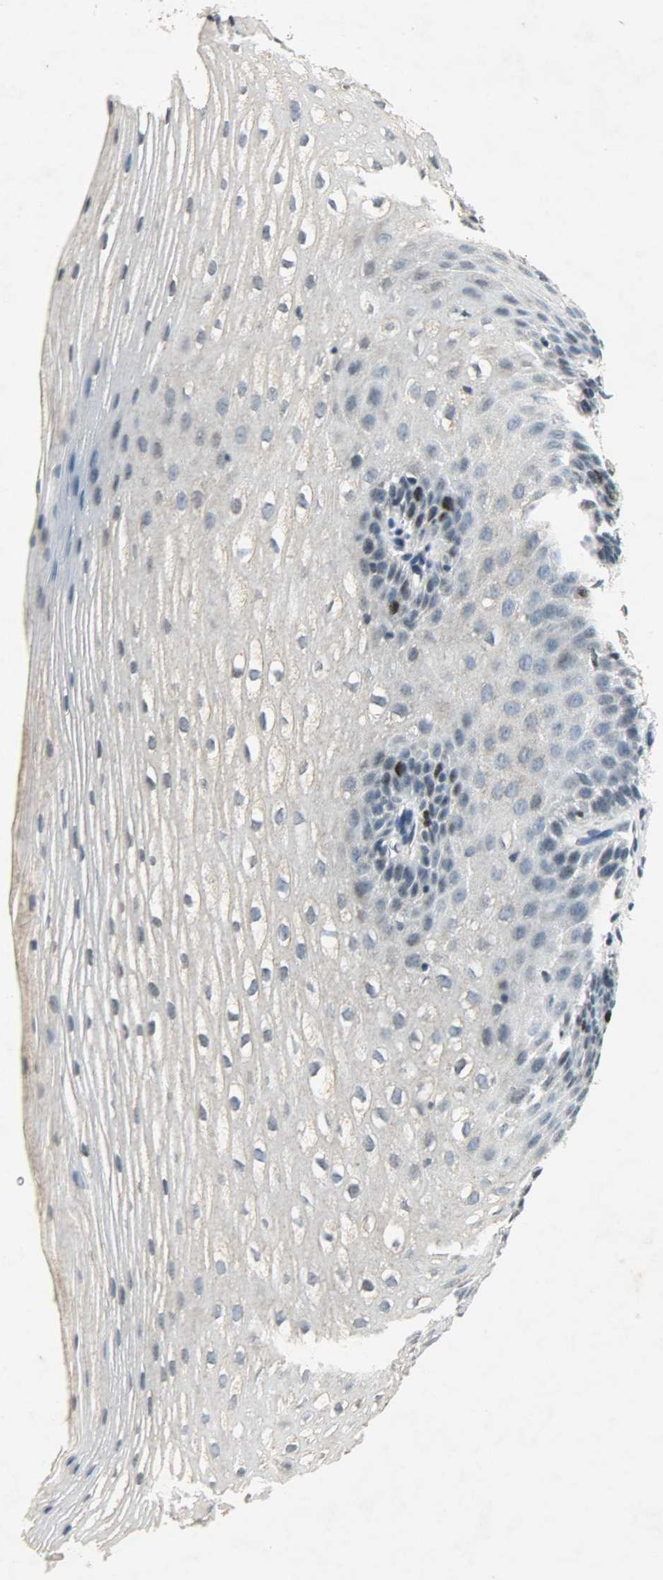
{"staining": {"intensity": "strong", "quantity": "<25%", "location": "nuclear"}, "tissue": "esophagus", "cell_type": "Squamous epithelial cells", "image_type": "normal", "snomed": [{"axis": "morphology", "description": "Normal tissue, NOS"}, {"axis": "topography", "description": "Esophagus"}], "caption": "Immunohistochemical staining of benign esophagus demonstrates <25% levels of strong nuclear protein positivity in about <25% of squamous epithelial cells.", "gene": "AURKB", "patient": {"sex": "female", "age": 70}}